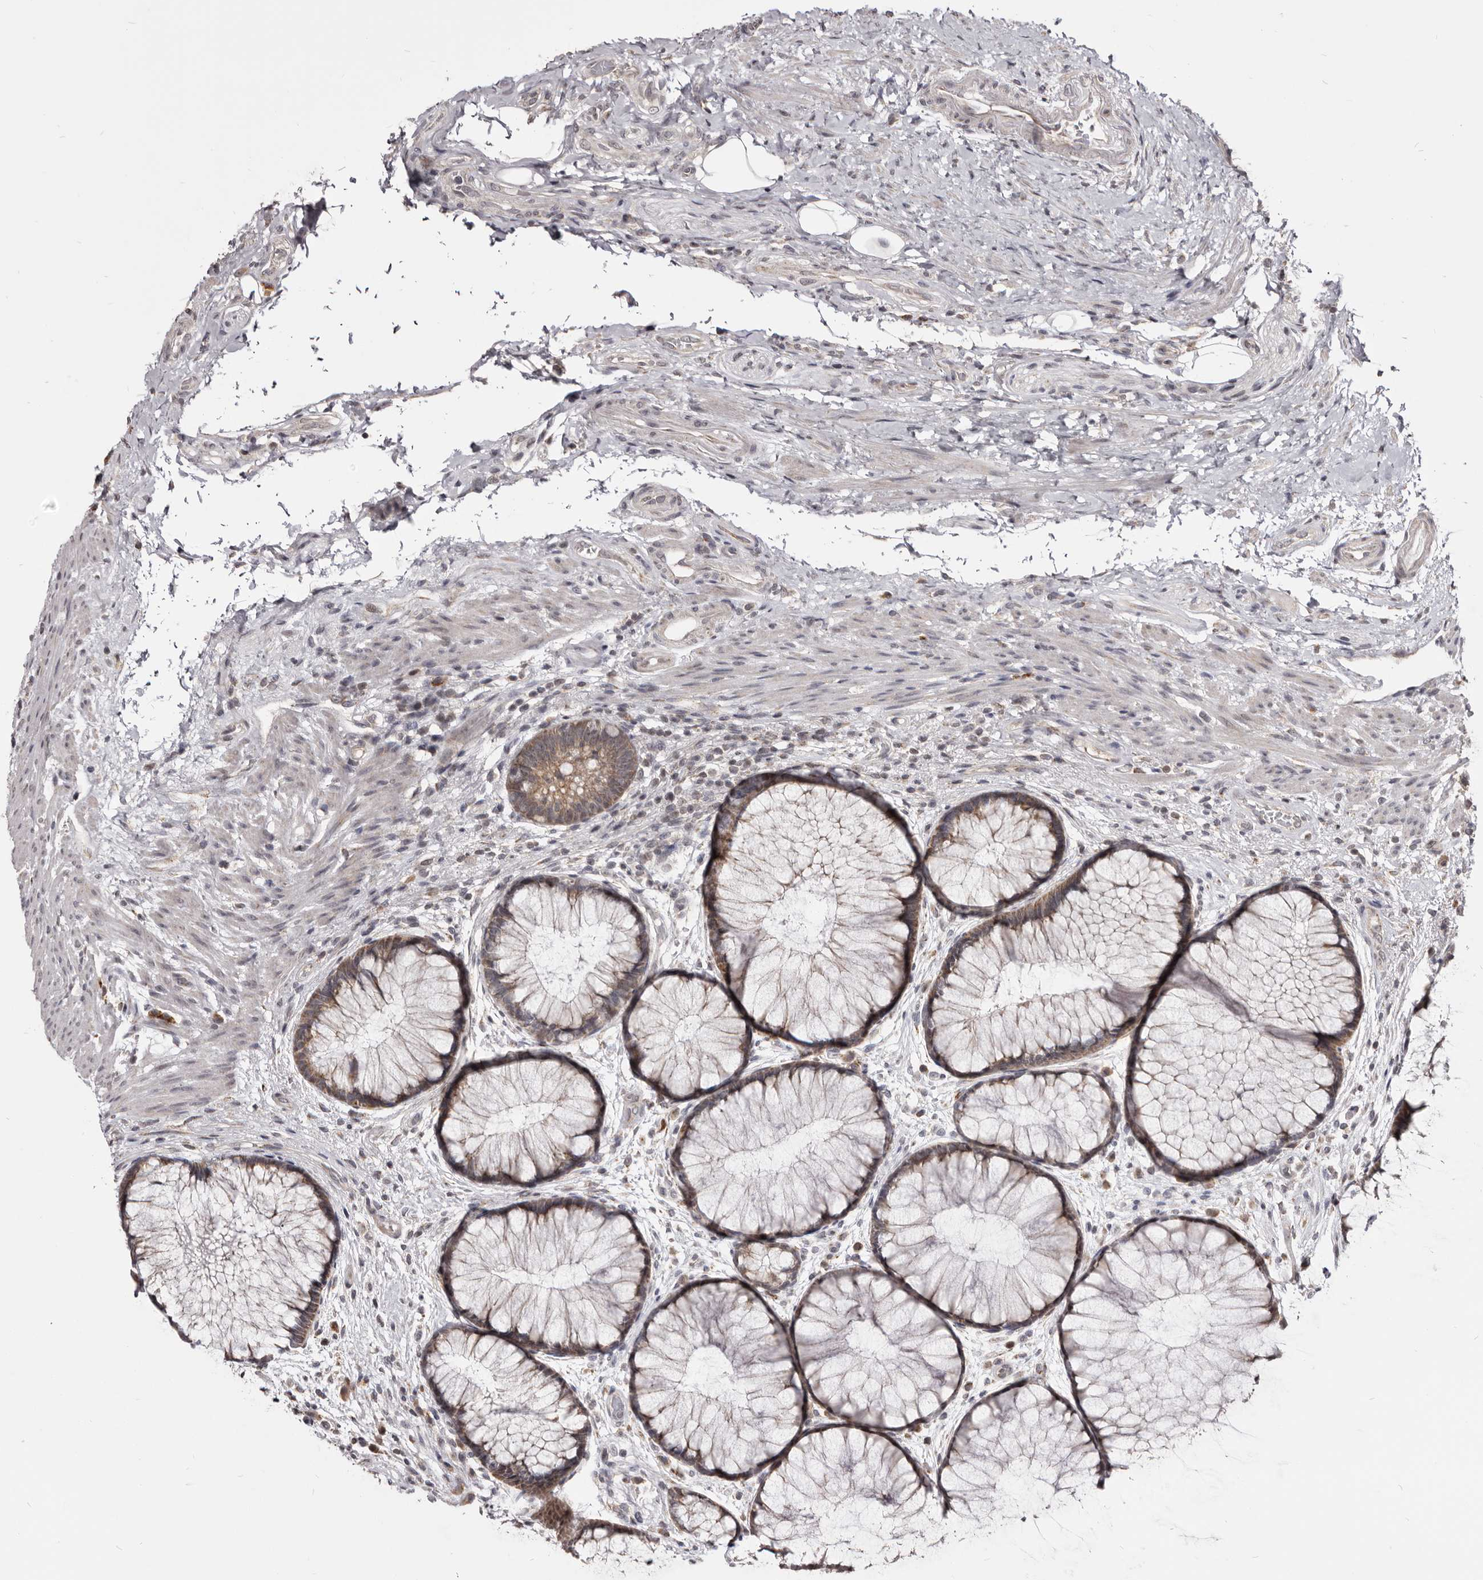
{"staining": {"intensity": "moderate", "quantity": ">75%", "location": "cytoplasmic/membranous"}, "tissue": "rectum", "cell_type": "Glandular cells", "image_type": "normal", "snomed": [{"axis": "morphology", "description": "Normal tissue, NOS"}, {"axis": "topography", "description": "Rectum"}], "caption": "Moderate cytoplasmic/membranous positivity for a protein is present in approximately >75% of glandular cells of normal rectum using immunohistochemistry (IHC).", "gene": "THUMPD1", "patient": {"sex": "male", "age": 51}}